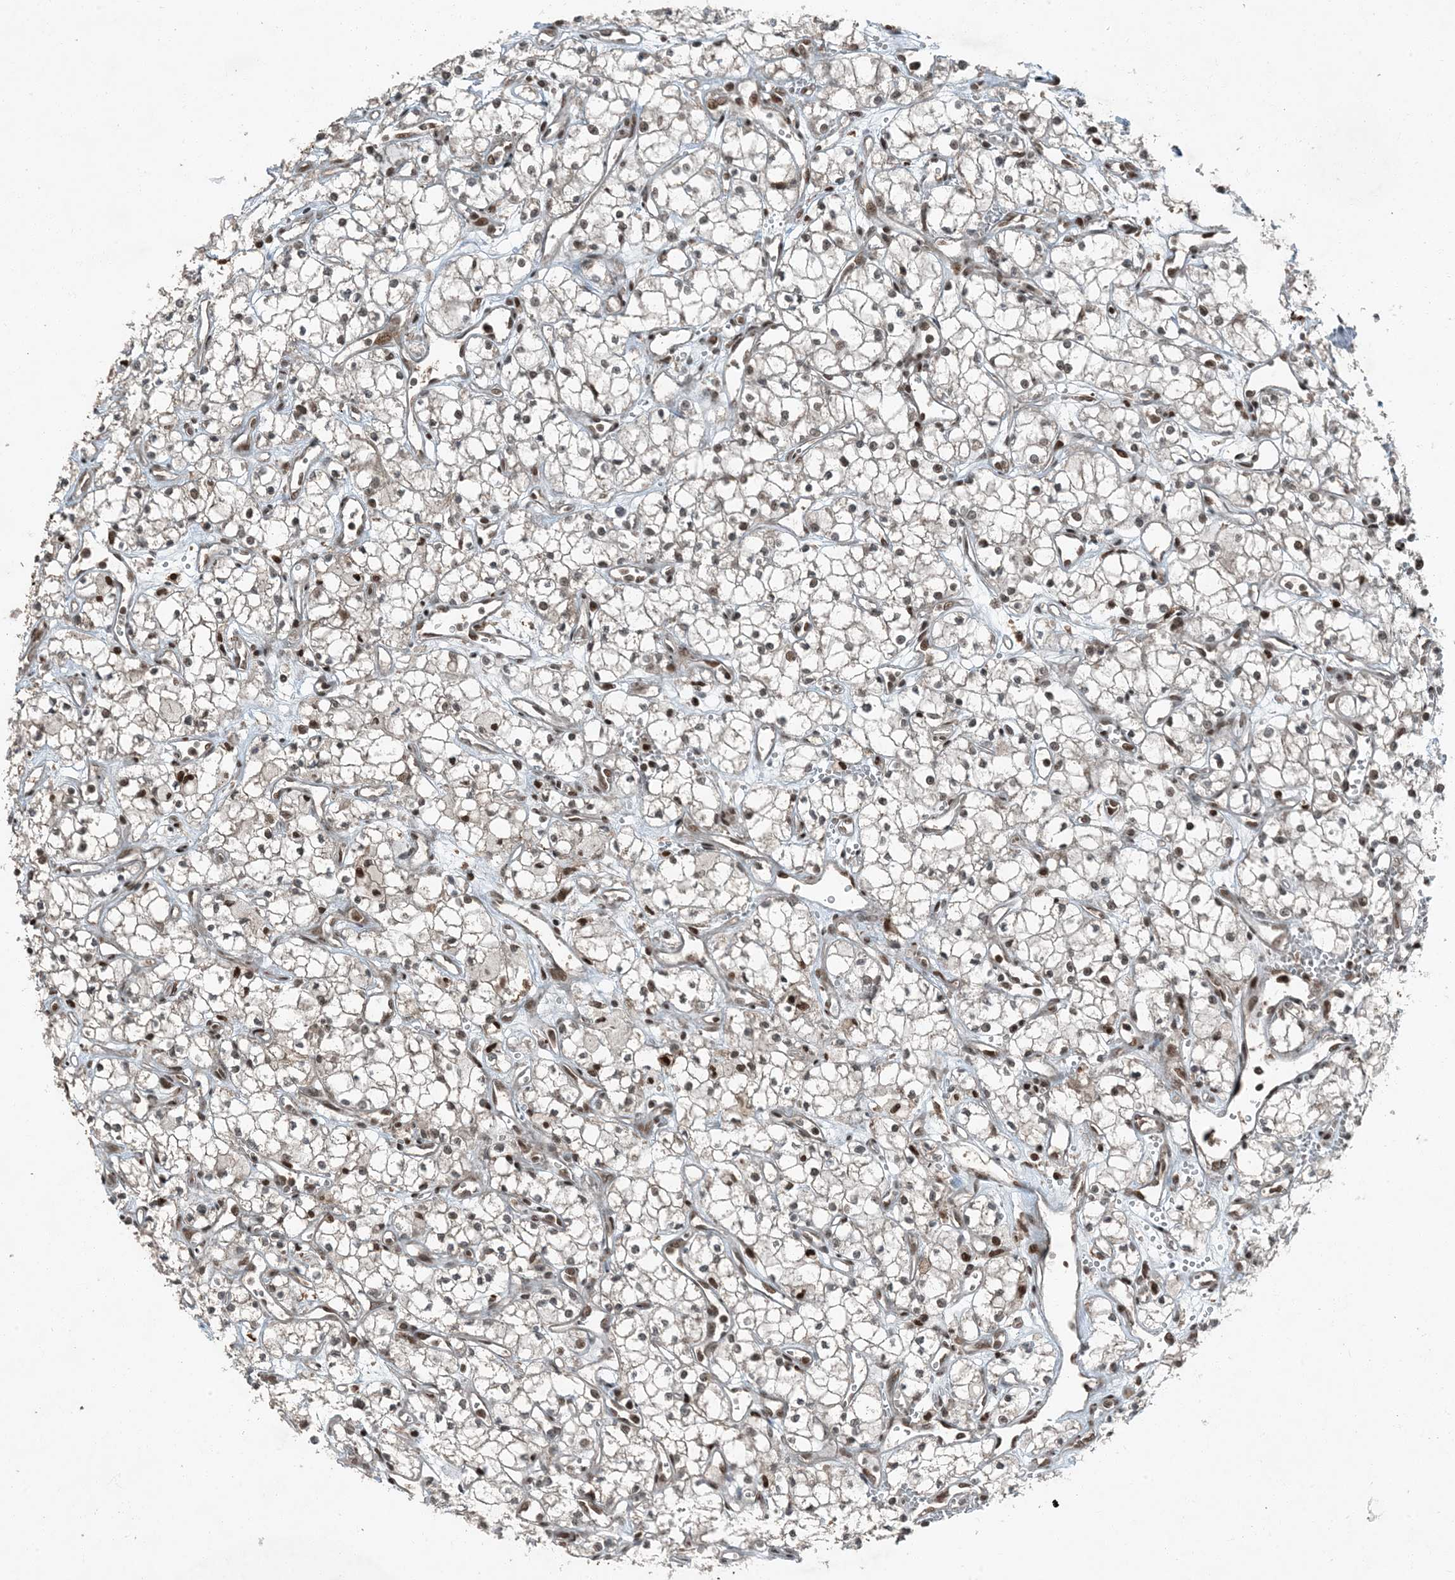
{"staining": {"intensity": "moderate", "quantity": ">75%", "location": "nuclear"}, "tissue": "renal cancer", "cell_type": "Tumor cells", "image_type": "cancer", "snomed": [{"axis": "morphology", "description": "Adenocarcinoma, NOS"}, {"axis": "topography", "description": "Kidney"}], "caption": "DAB immunohistochemical staining of human renal cancer (adenocarcinoma) demonstrates moderate nuclear protein positivity in about >75% of tumor cells. Nuclei are stained in blue.", "gene": "TRAPPC12", "patient": {"sex": "male", "age": 59}}